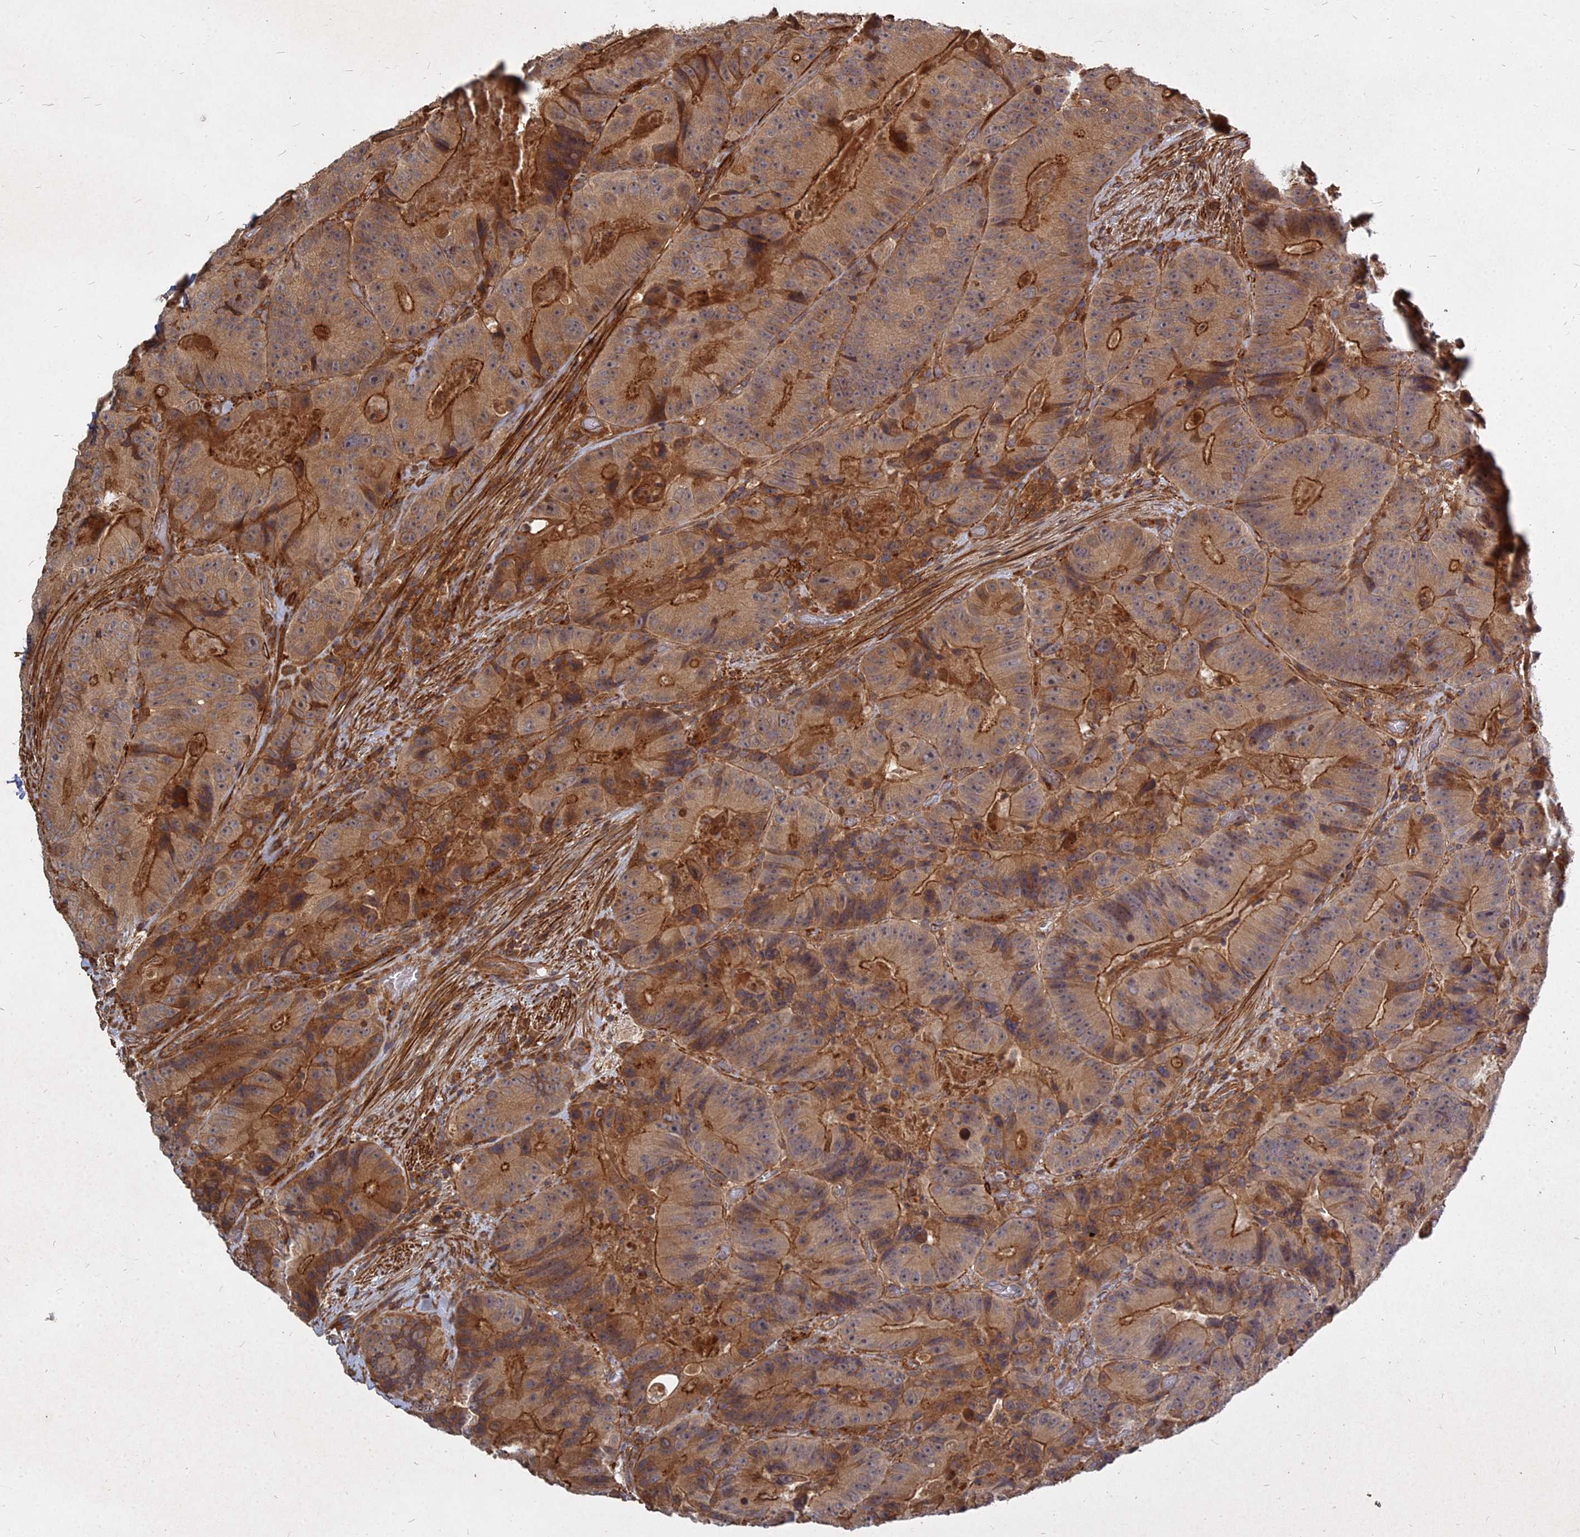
{"staining": {"intensity": "strong", "quantity": ">75%", "location": "cytoplasmic/membranous"}, "tissue": "colorectal cancer", "cell_type": "Tumor cells", "image_type": "cancer", "snomed": [{"axis": "morphology", "description": "Adenocarcinoma, NOS"}, {"axis": "topography", "description": "Colon"}], "caption": "Brown immunohistochemical staining in adenocarcinoma (colorectal) shows strong cytoplasmic/membranous expression in approximately >75% of tumor cells.", "gene": "UBE2W", "patient": {"sex": "female", "age": 86}}